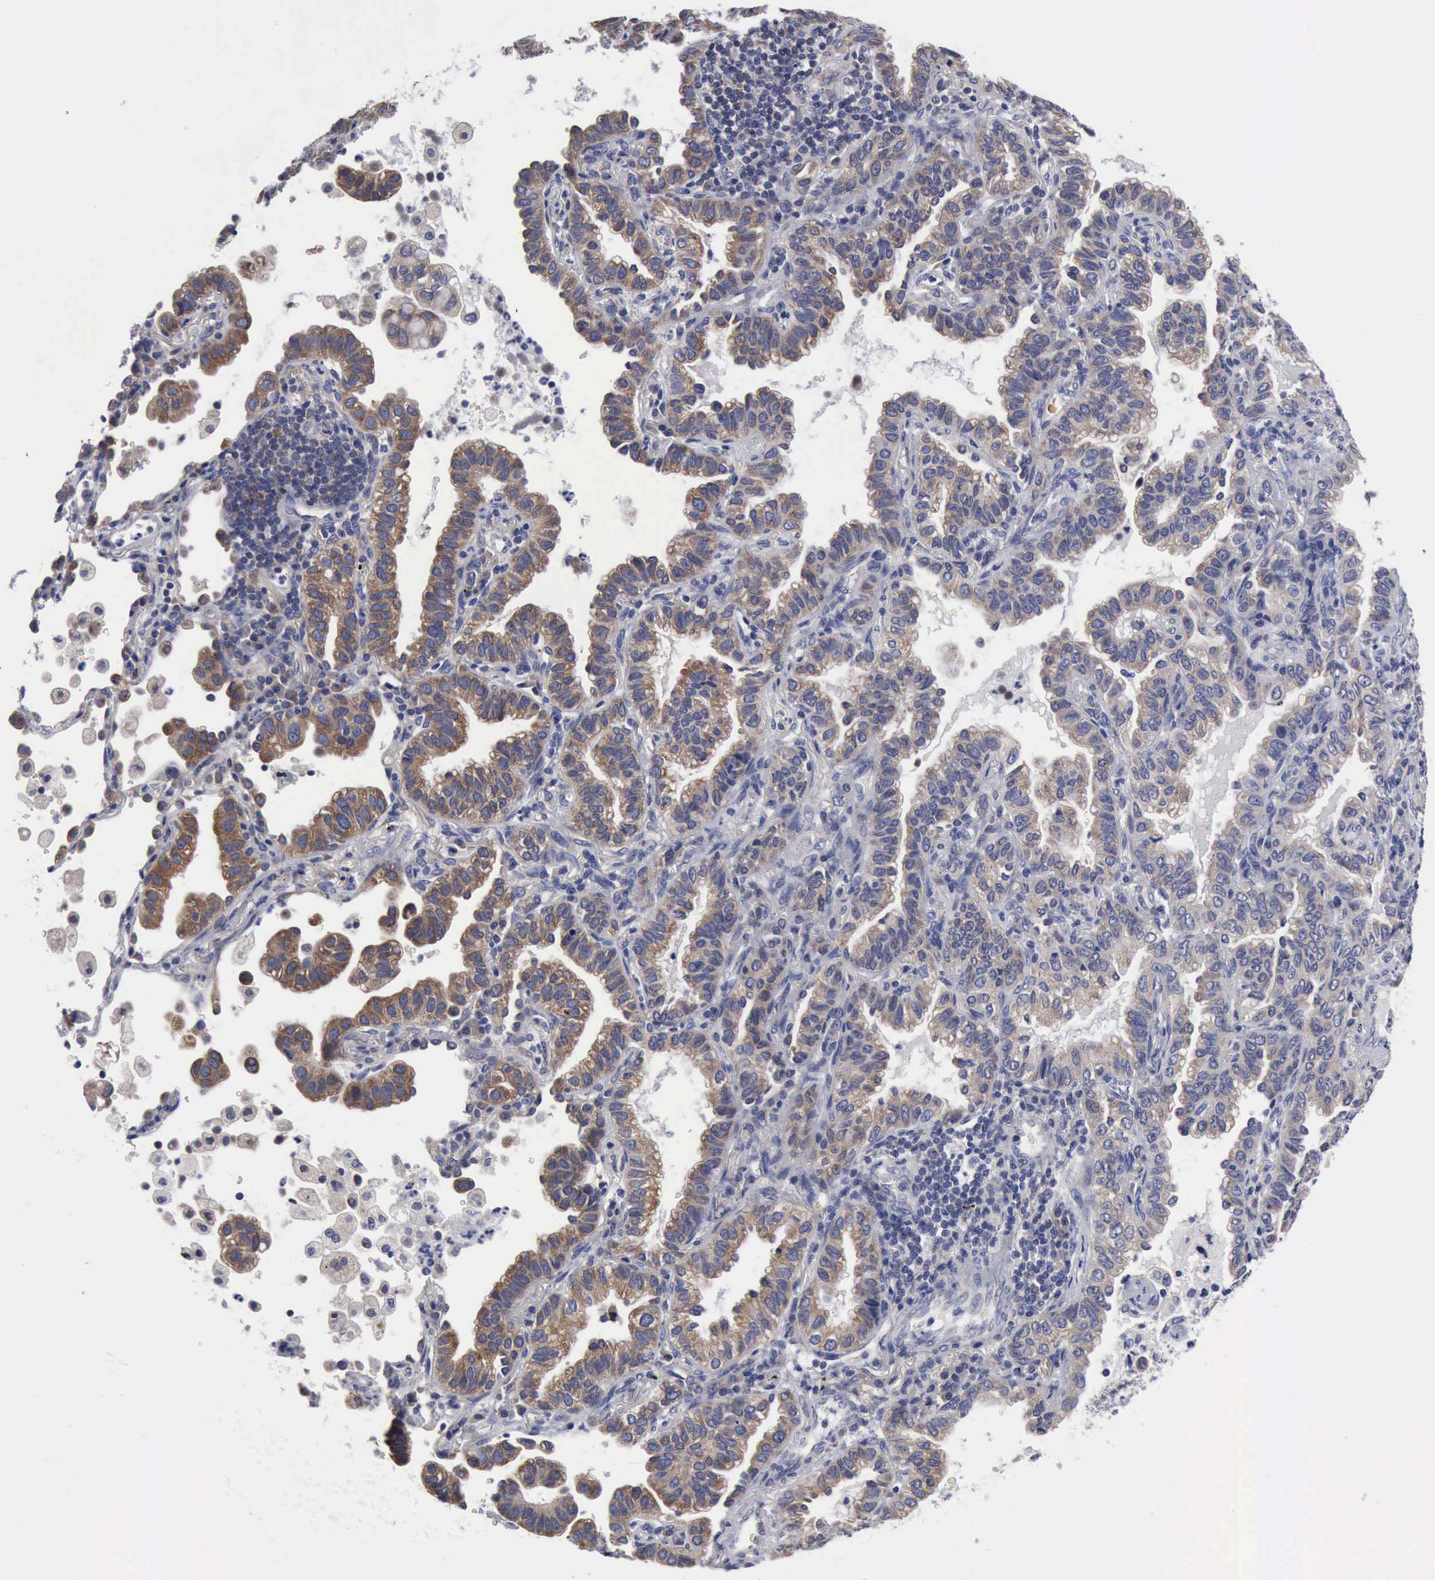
{"staining": {"intensity": "moderate", "quantity": "25%-75%", "location": "cytoplasmic/membranous"}, "tissue": "lung cancer", "cell_type": "Tumor cells", "image_type": "cancer", "snomed": [{"axis": "morphology", "description": "Adenocarcinoma, NOS"}, {"axis": "topography", "description": "Lung"}], "caption": "There is medium levels of moderate cytoplasmic/membranous staining in tumor cells of lung cancer, as demonstrated by immunohistochemical staining (brown color).", "gene": "TXLNG", "patient": {"sex": "female", "age": 50}}